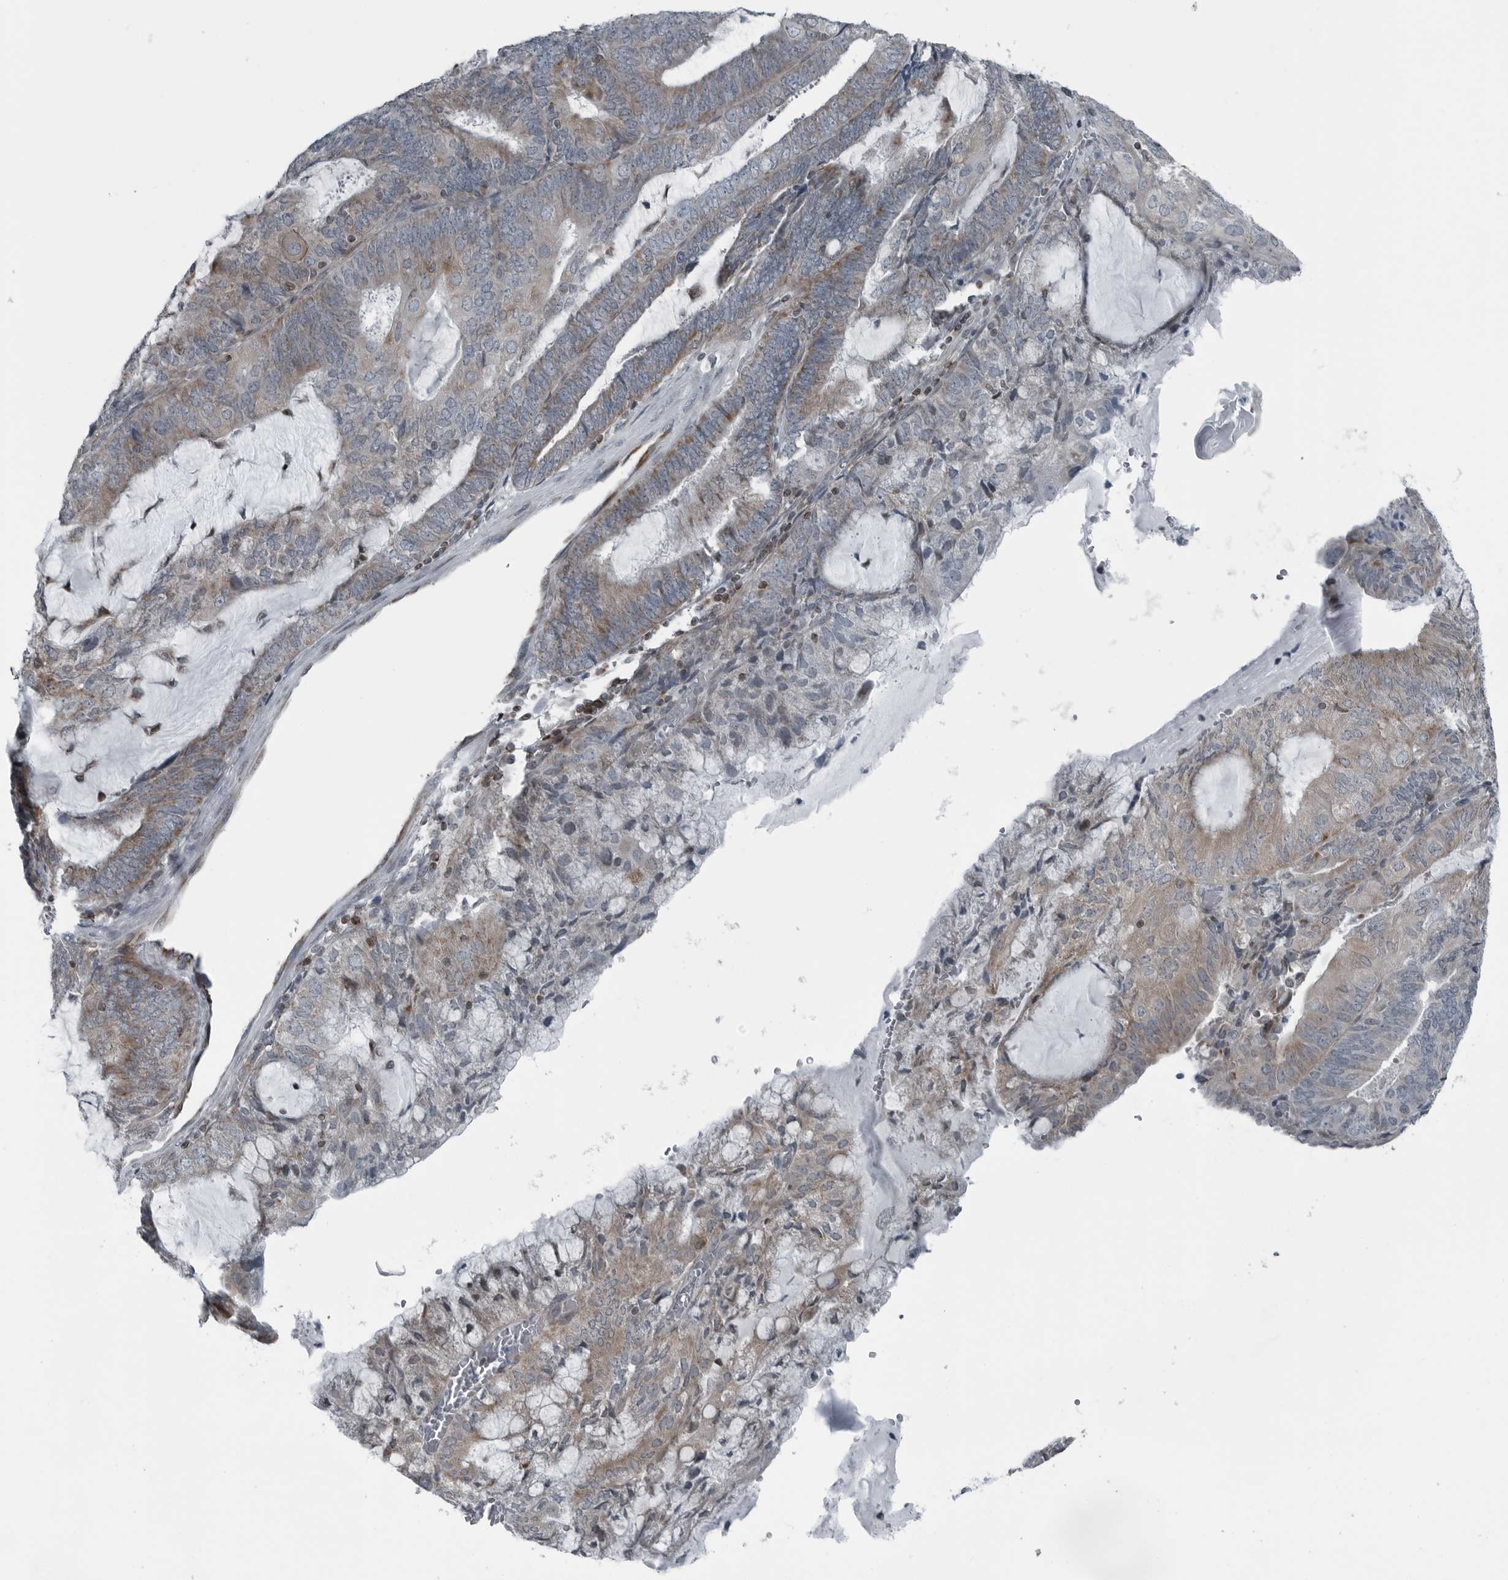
{"staining": {"intensity": "weak", "quantity": ">75%", "location": "cytoplasmic/membranous"}, "tissue": "endometrial cancer", "cell_type": "Tumor cells", "image_type": "cancer", "snomed": [{"axis": "morphology", "description": "Adenocarcinoma, NOS"}, {"axis": "topography", "description": "Endometrium"}], "caption": "Human endometrial cancer stained with a protein marker displays weak staining in tumor cells.", "gene": "GAK", "patient": {"sex": "female", "age": 81}}